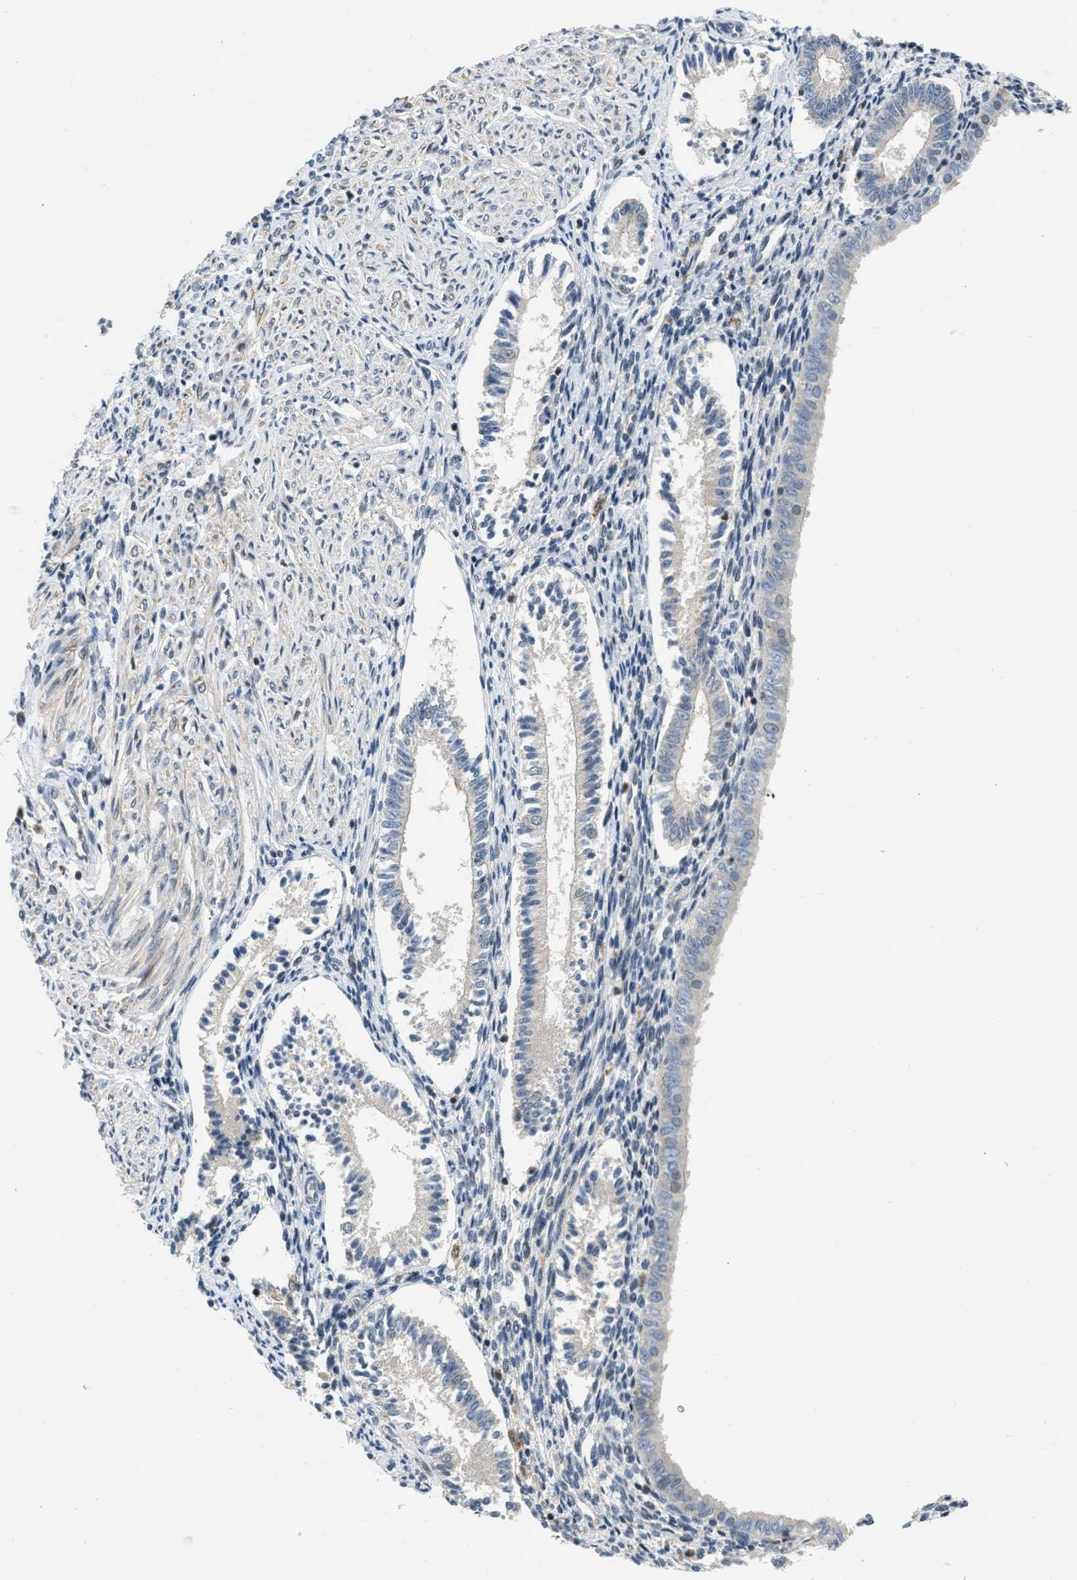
{"staining": {"intensity": "weak", "quantity": "25%-75%", "location": "cytoplasmic/membranous"}, "tissue": "endometrium", "cell_type": "Cells in endometrial stroma", "image_type": "normal", "snomed": [{"axis": "morphology", "description": "Normal tissue, NOS"}, {"axis": "topography", "description": "Endometrium"}], "caption": "This photomicrograph exhibits benign endometrium stained with IHC to label a protein in brown. The cytoplasmic/membranous of cells in endometrial stroma show weak positivity for the protein. Nuclei are counter-stained blue.", "gene": "TTBK2", "patient": {"sex": "female", "age": 42}}